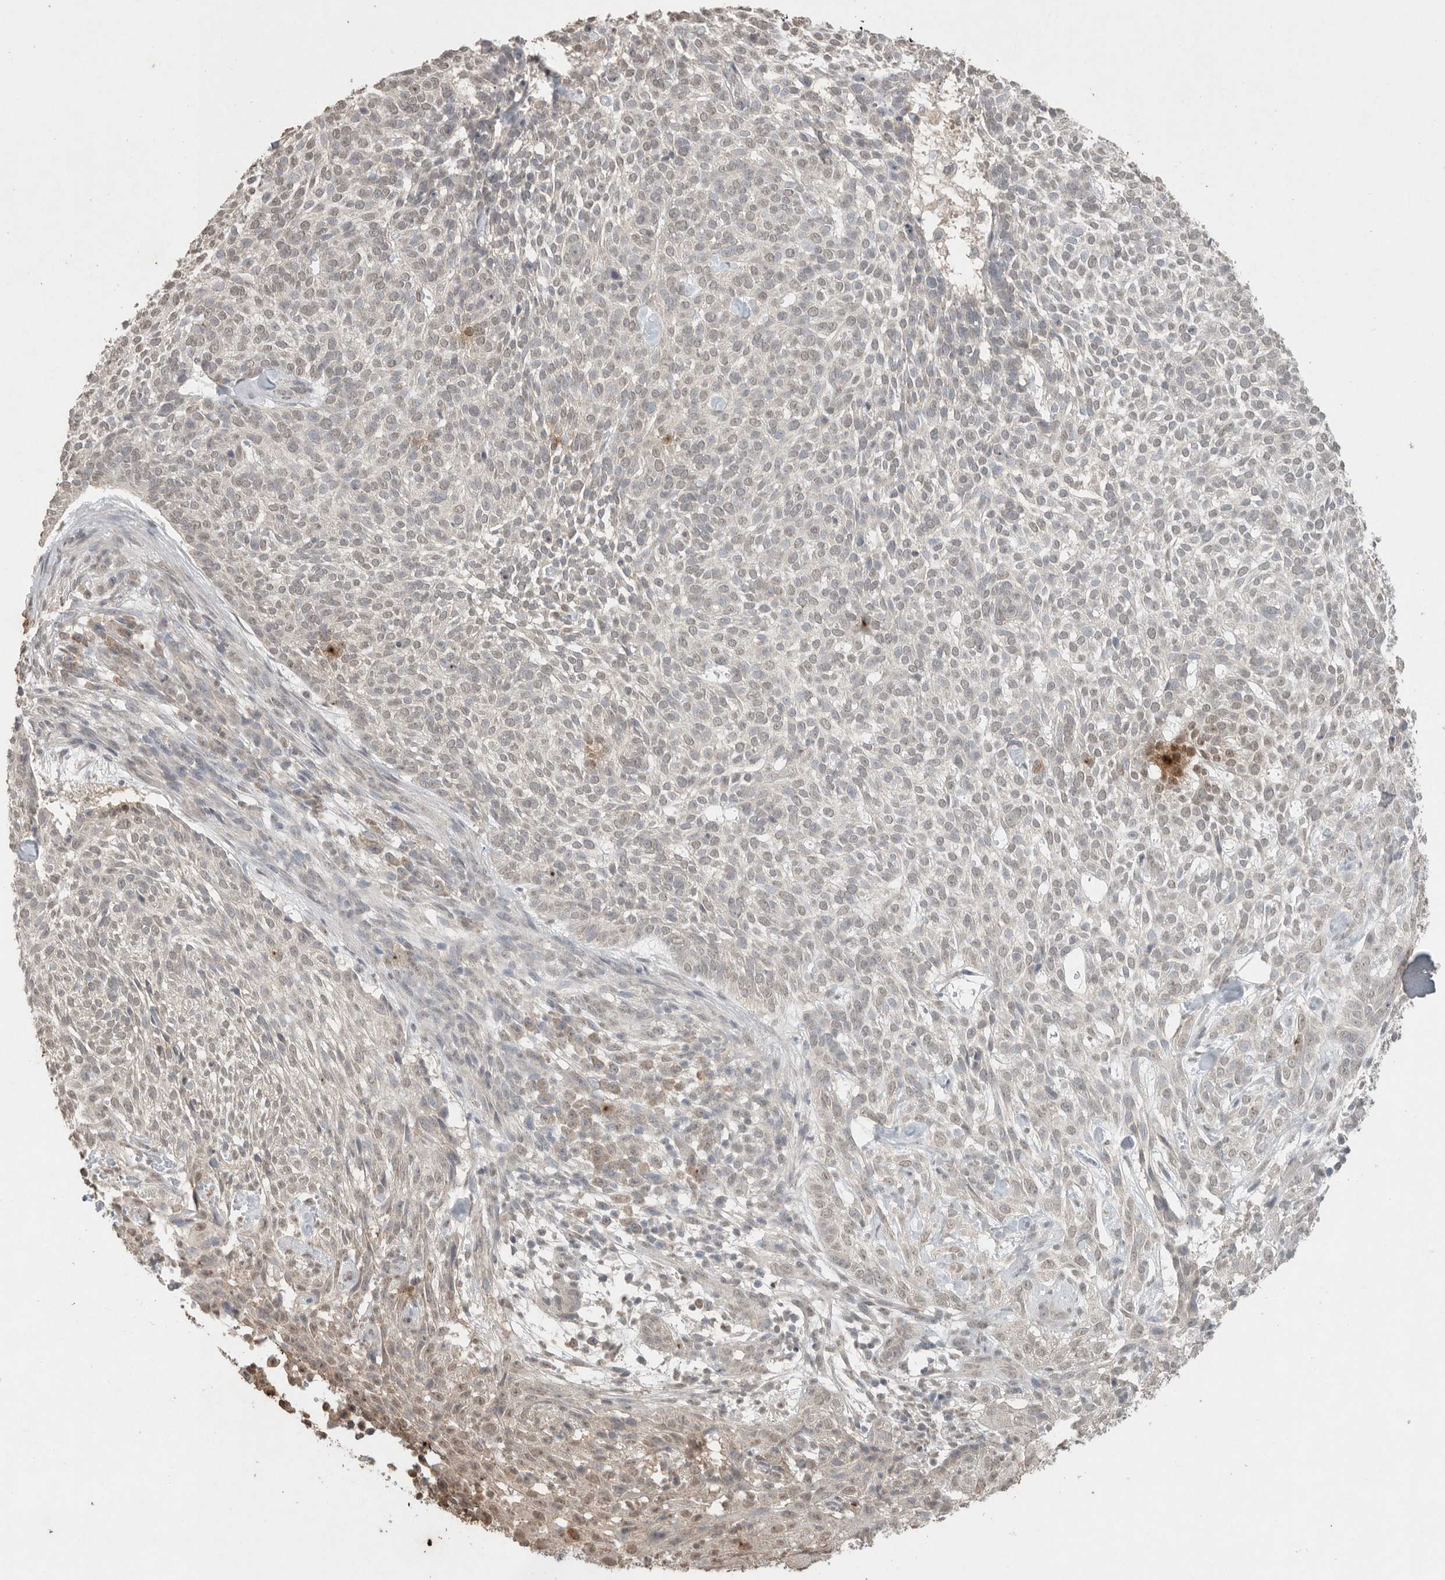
{"staining": {"intensity": "negative", "quantity": "none", "location": "none"}, "tissue": "skin cancer", "cell_type": "Tumor cells", "image_type": "cancer", "snomed": [{"axis": "morphology", "description": "Basal cell carcinoma"}, {"axis": "topography", "description": "Skin"}], "caption": "DAB immunohistochemical staining of human basal cell carcinoma (skin) reveals no significant positivity in tumor cells.", "gene": "KLK5", "patient": {"sex": "female", "age": 64}}